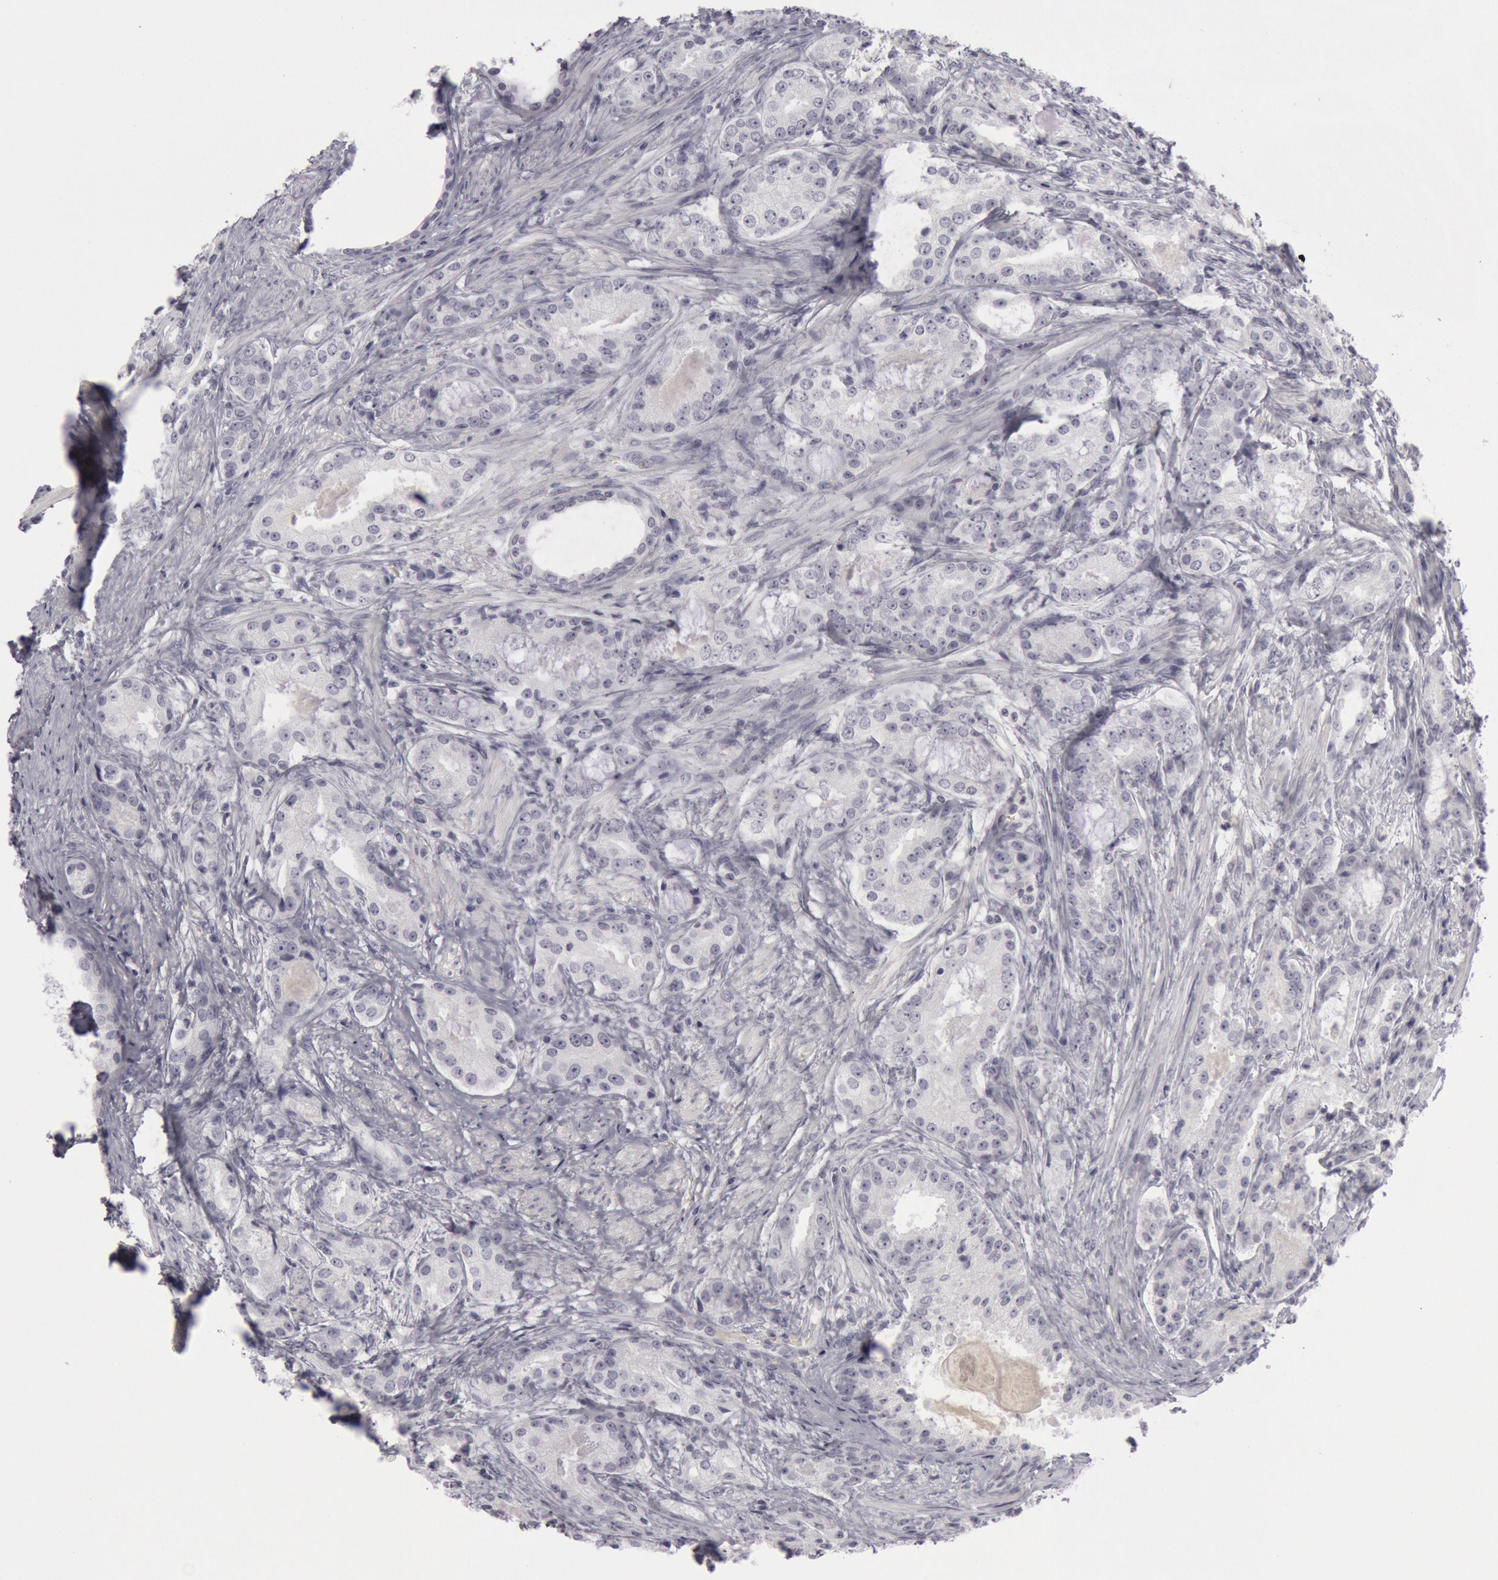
{"staining": {"intensity": "negative", "quantity": "none", "location": "none"}, "tissue": "prostate cancer", "cell_type": "Tumor cells", "image_type": "cancer", "snomed": [{"axis": "morphology", "description": "Adenocarcinoma, Medium grade"}, {"axis": "topography", "description": "Prostate"}], "caption": "Tumor cells are negative for protein expression in human adenocarcinoma (medium-grade) (prostate).", "gene": "KRT16", "patient": {"sex": "male", "age": 72}}